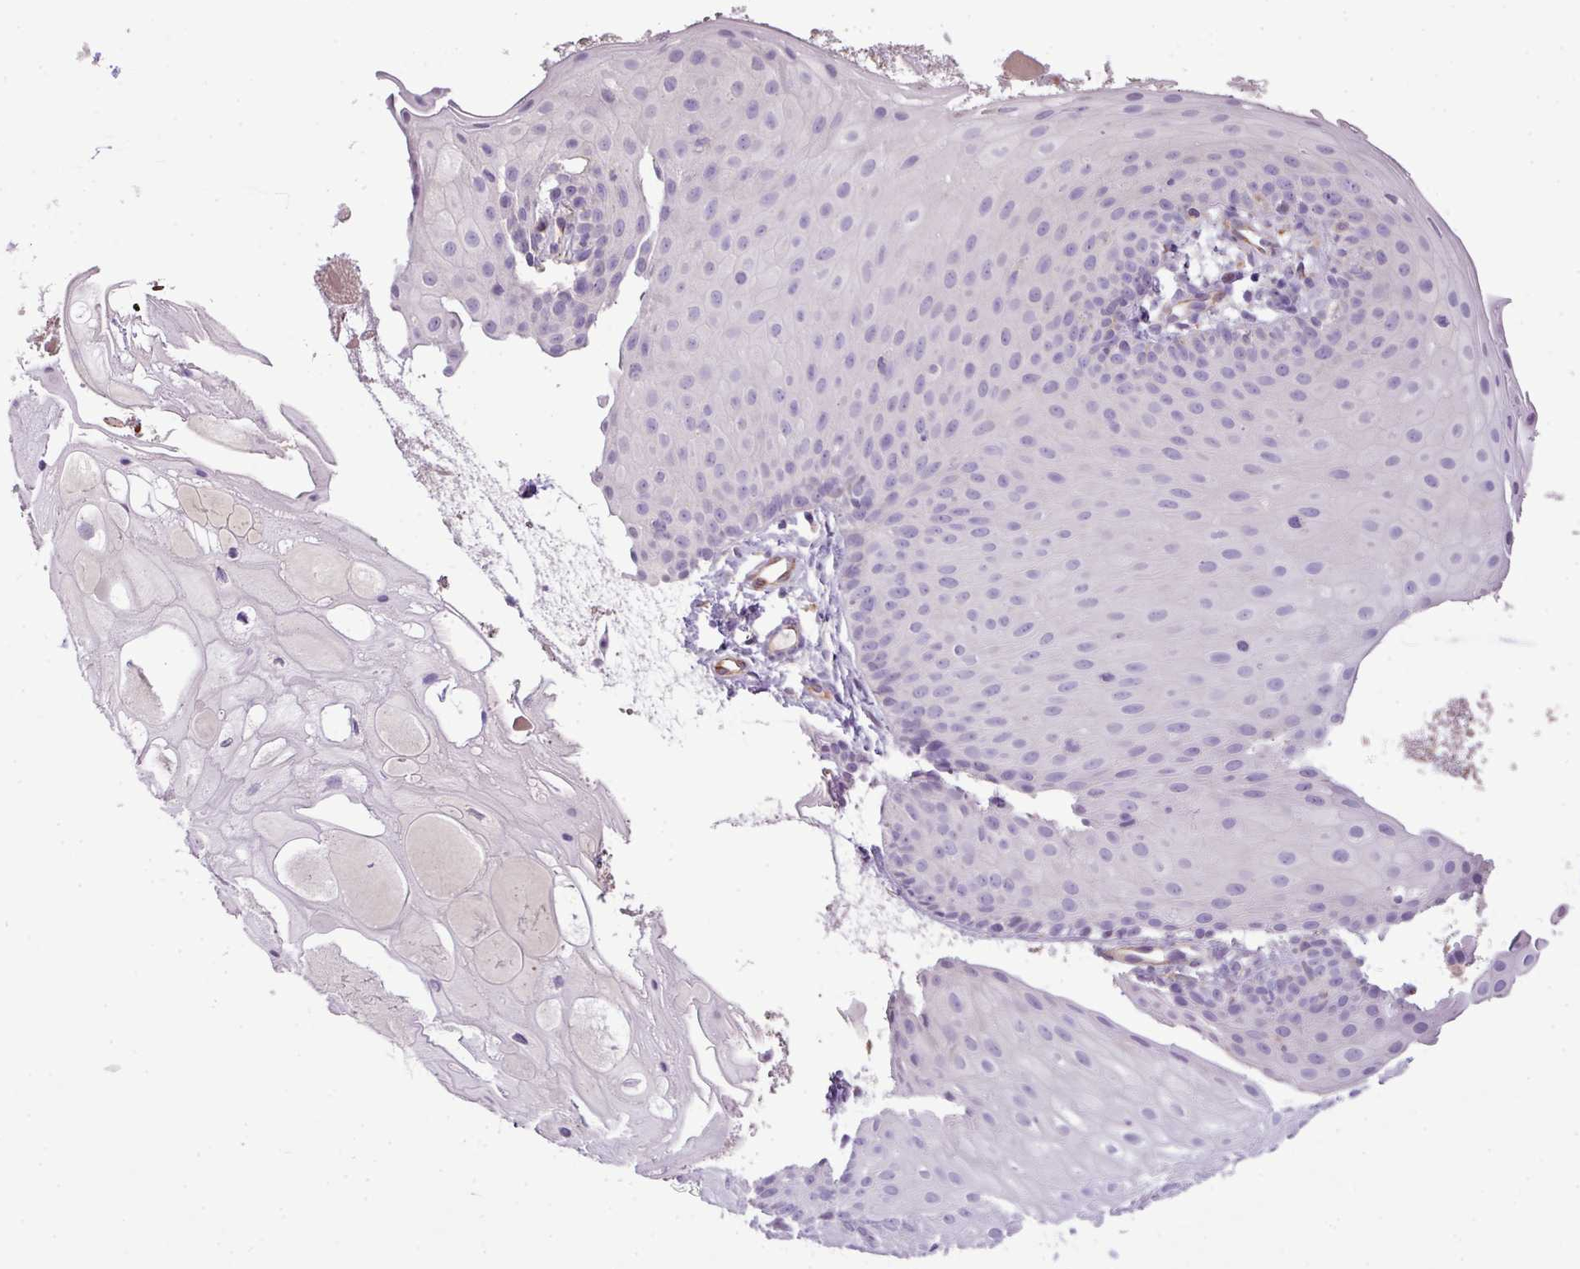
{"staining": {"intensity": "negative", "quantity": "none", "location": "none"}, "tissue": "skin", "cell_type": "Epidermal cells", "image_type": "normal", "snomed": [{"axis": "morphology", "description": "Normal tissue, NOS"}, {"axis": "topography", "description": "Anal"}], "caption": "Epidermal cells are negative for protein expression in normal human skin. Brightfield microscopy of immunohistochemistry (IHC) stained with DAB (brown) and hematoxylin (blue), captured at high magnification.", "gene": "ENSG00000273748", "patient": {"sex": "male", "age": 80}}